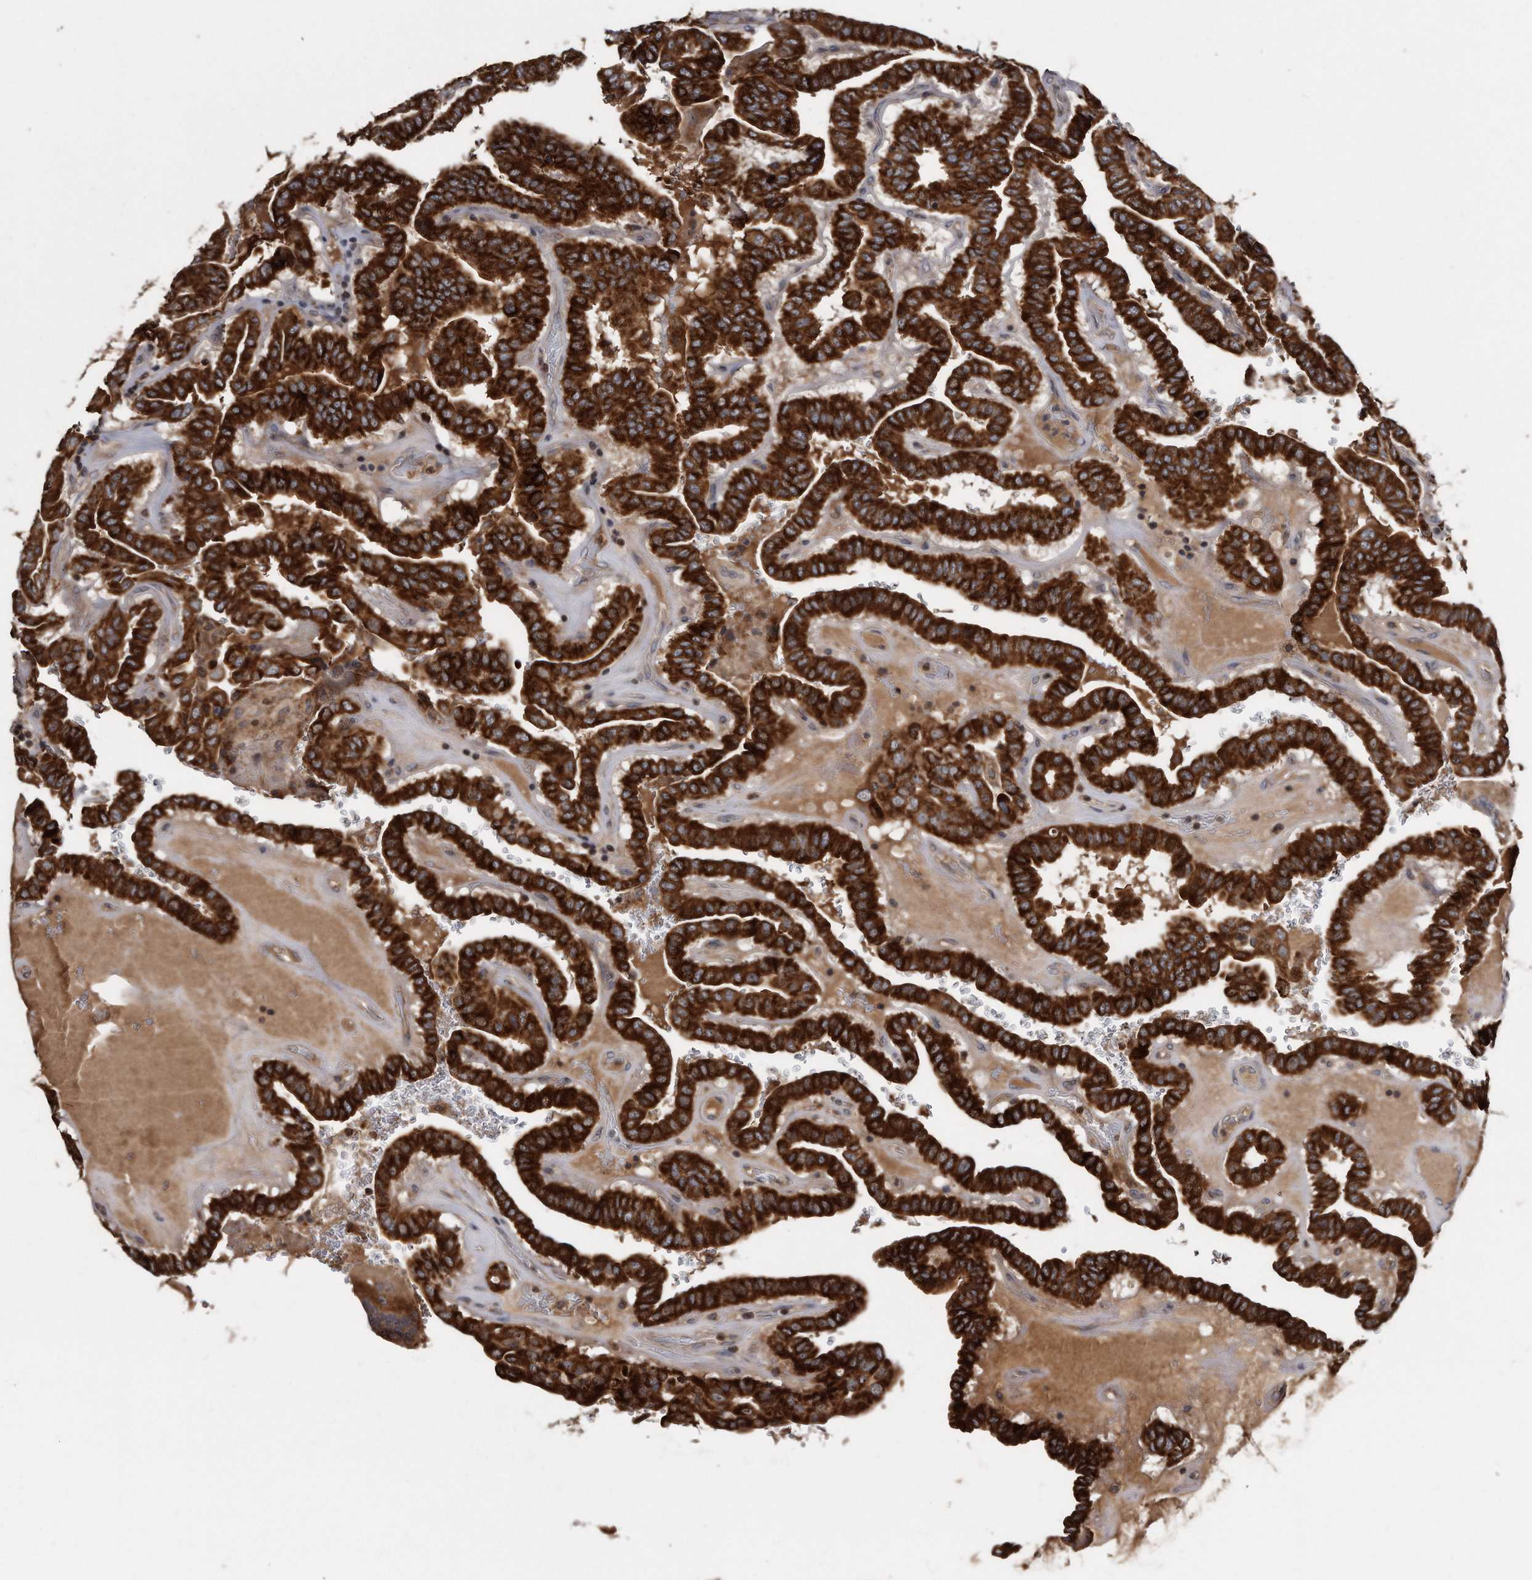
{"staining": {"intensity": "strong", "quantity": ">75%", "location": "cytoplasmic/membranous"}, "tissue": "thyroid cancer", "cell_type": "Tumor cells", "image_type": "cancer", "snomed": [{"axis": "morphology", "description": "Papillary adenocarcinoma, NOS"}, {"axis": "topography", "description": "Thyroid gland"}], "caption": "Immunohistochemical staining of human papillary adenocarcinoma (thyroid) reveals high levels of strong cytoplasmic/membranous protein expression in approximately >75% of tumor cells.", "gene": "FAM136A", "patient": {"sex": "male", "age": 77}}